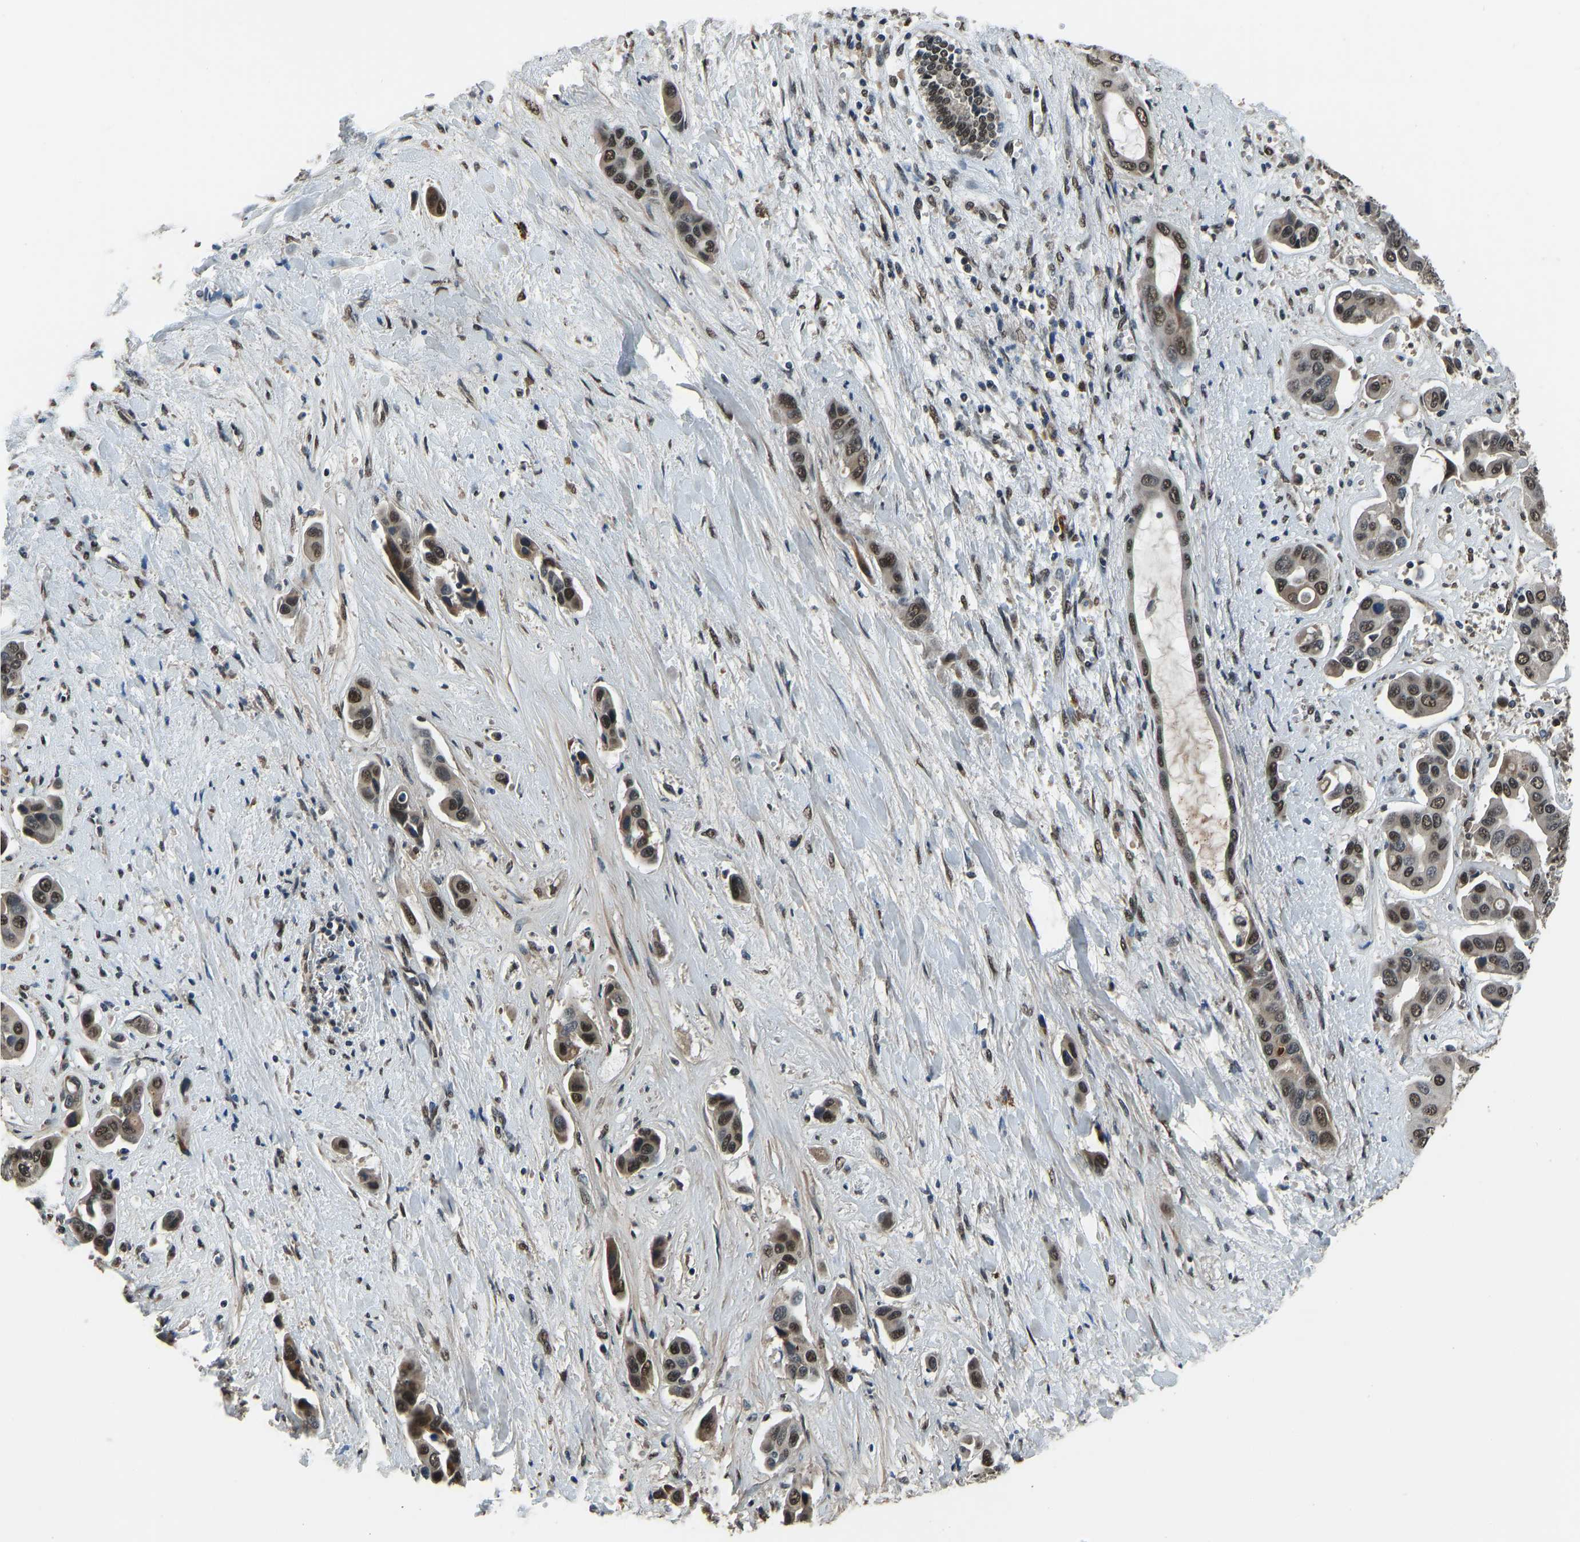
{"staining": {"intensity": "moderate", "quantity": ">75%", "location": "cytoplasmic/membranous,nuclear"}, "tissue": "liver cancer", "cell_type": "Tumor cells", "image_type": "cancer", "snomed": [{"axis": "morphology", "description": "Cholangiocarcinoma"}, {"axis": "topography", "description": "Liver"}], "caption": "Immunohistochemical staining of liver cholangiocarcinoma exhibits medium levels of moderate cytoplasmic/membranous and nuclear protein expression in approximately >75% of tumor cells.", "gene": "FOS", "patient": {"sex": "female", "age": 52}}